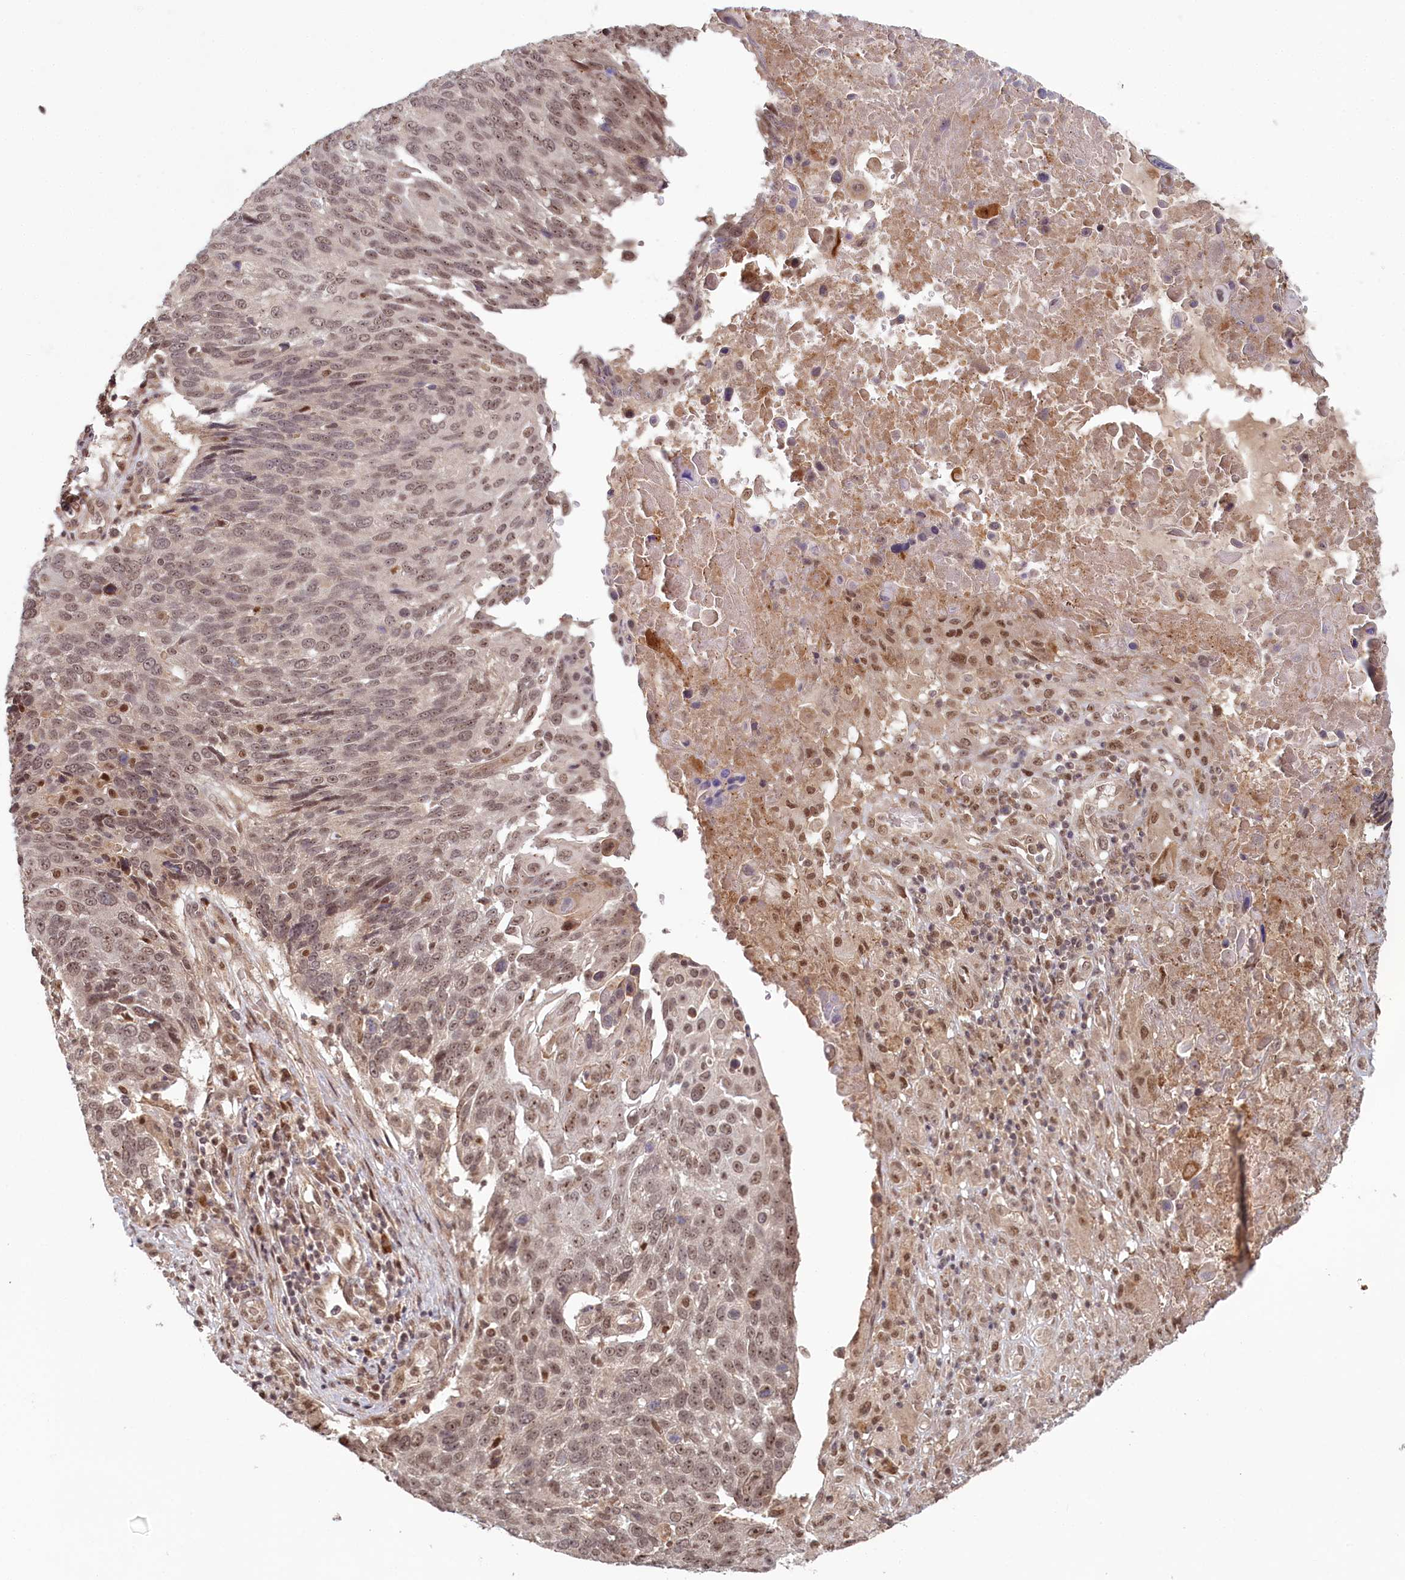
{"staining": {"intensity": "moderate", "quantity": ">75%", "location": "nuclear"}, "tissue": "lung cancer", "cell_type": "Tumor cells", "image_type": "cancer", "snomed": [{"axis": "morphology", "description": "Squamous cell carcinoma, NOS"}, {"axis": "topography", "description": "Lung"}], "caption": "Protein expression analysis of lung cancer (squamous cell carcinoma) demonstrates moderate nuclear positivity in about >75% of tumor cells.", "gene": "WAPL", "patient": {"sex": "male", "age": 66}}